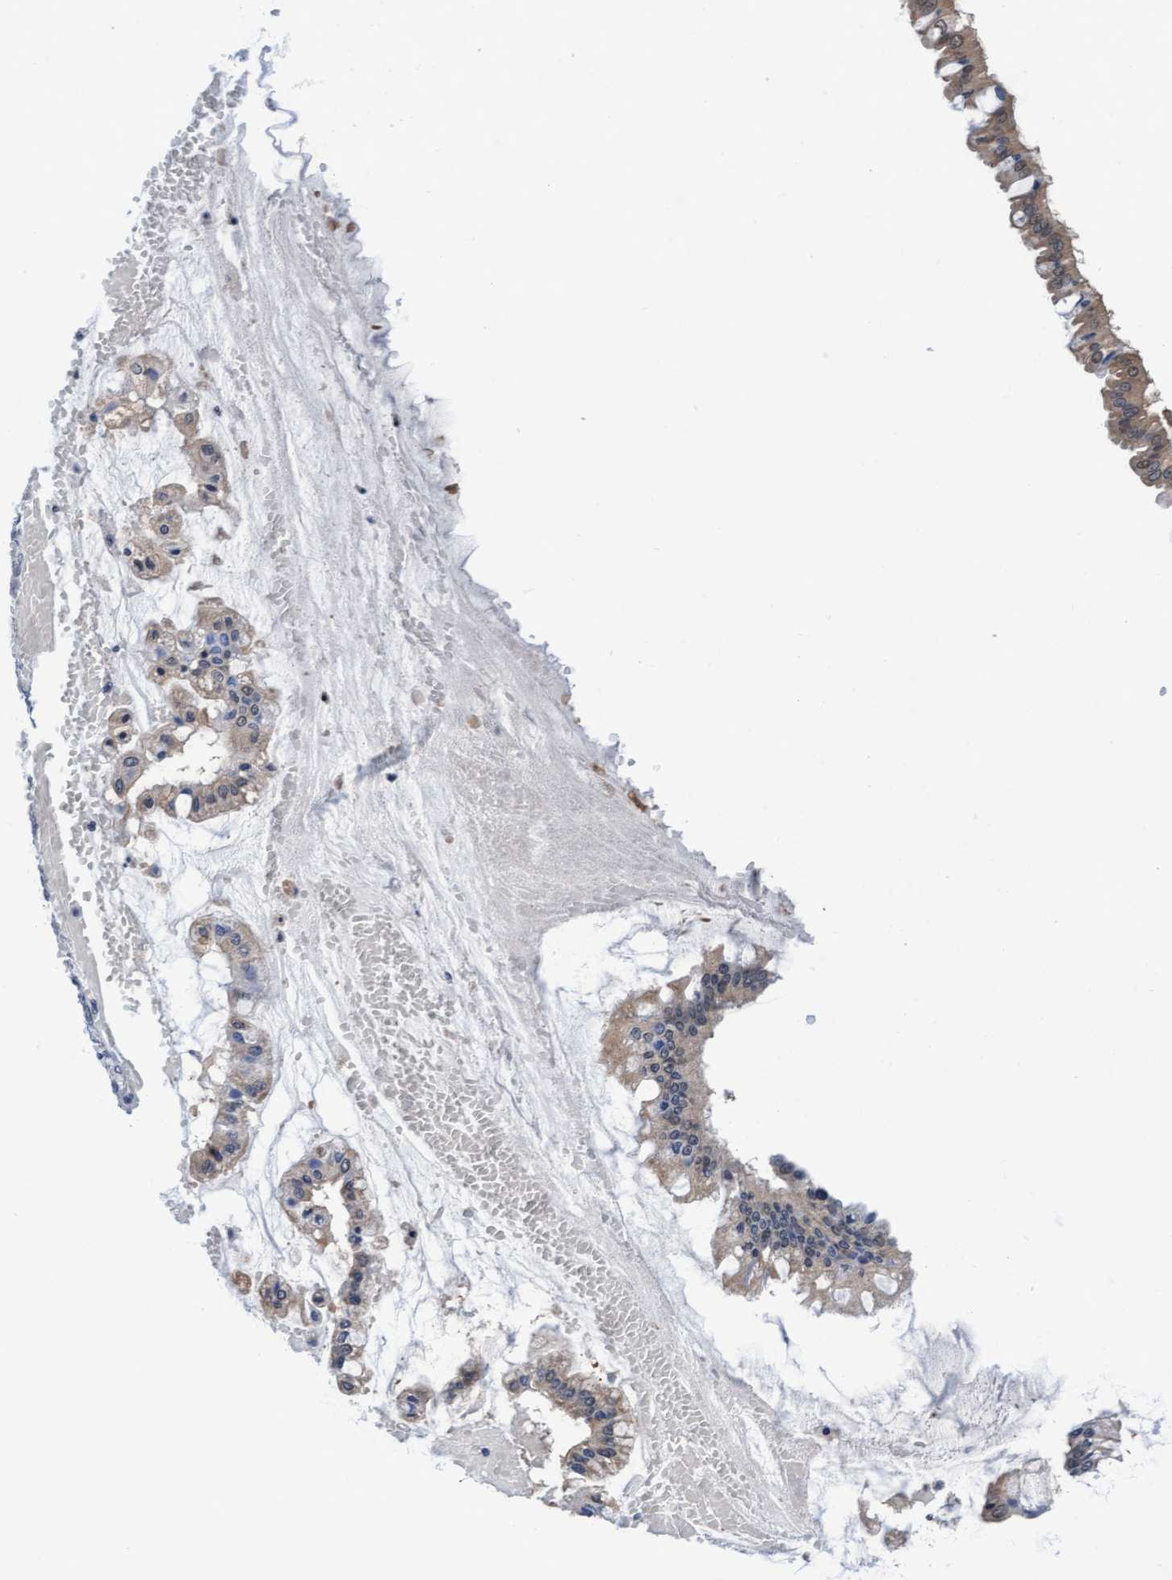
{"staining": {"intensity": "weak", "quantity": ">75%", "location": "cytoplasmic/membranous"}, "tissue": "ovarian cancer", "cell_type": "Tumor cells", "image_type": "cancer", "snomed": [{"axis": "morphology", "description": "Cystadenocarcinoma, mucinous, NOS"}, {"axis": "topography", "description": "Ovary"}], "caption": "Mucinous cystadenocarcinoma (ovarian) stained with a brown dye shows weak cytoplasmic/membranous positive staining in approximately >75% of tumor cells.", "gene": "EFCAB13", "patient": {"sex": "female", "age": 73}}